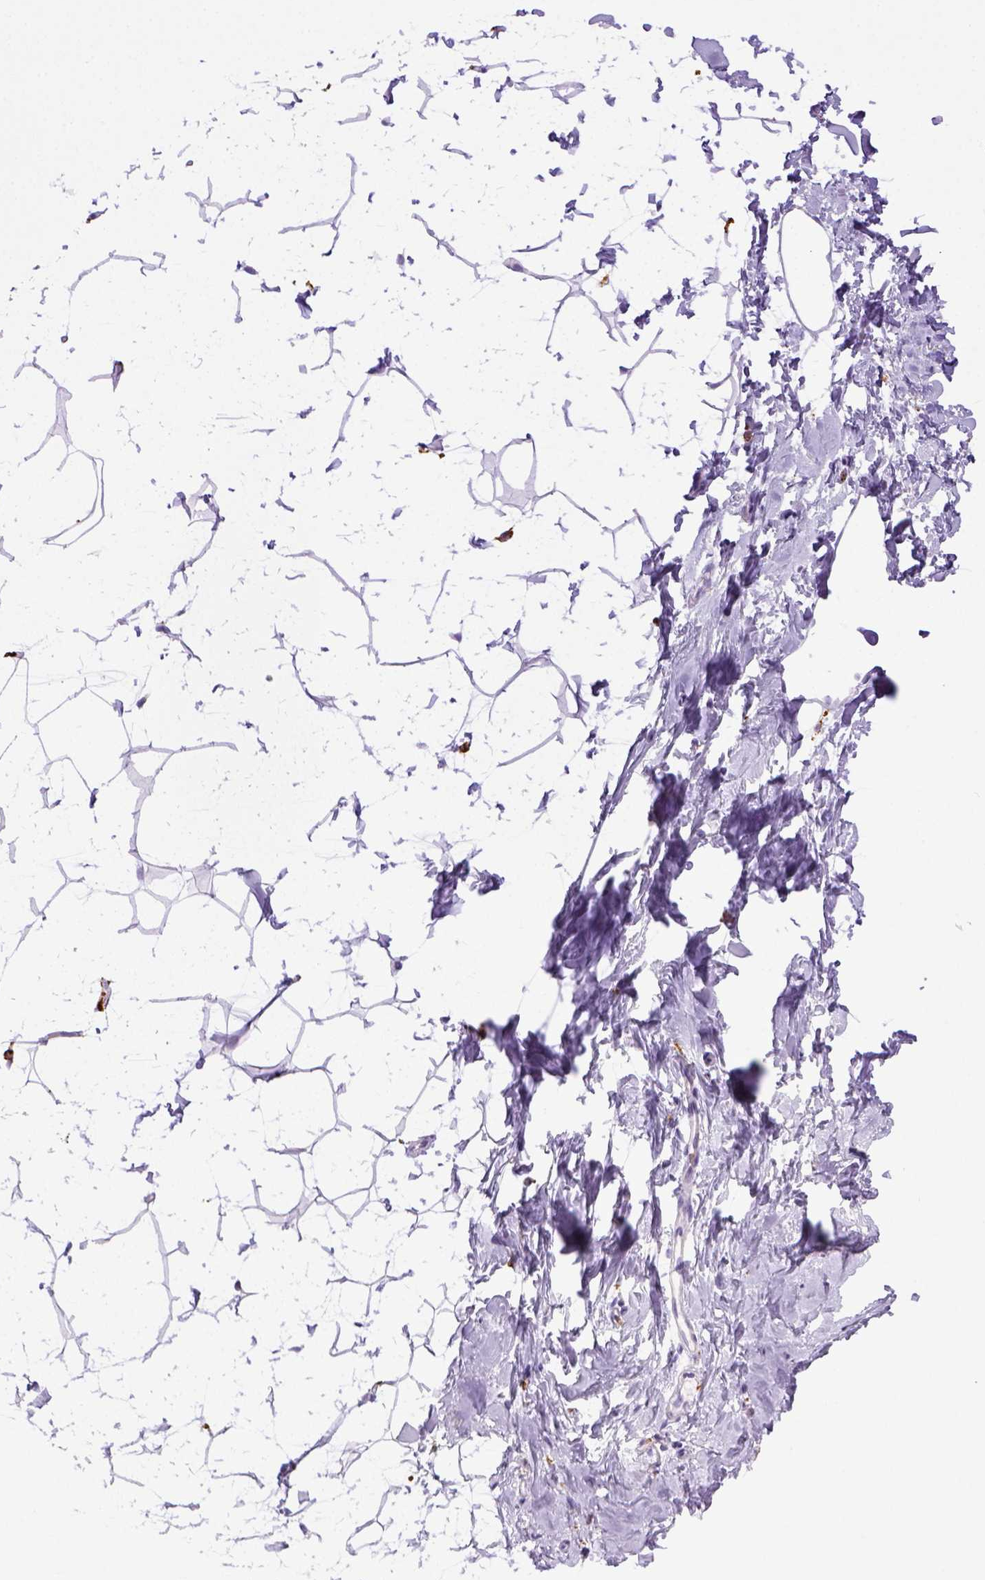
{"staining": {"intensity": "negative", "quantity": "none", "location": "none"}, "tissue": "breast", "cell_type": "Adipocytes", "image_type": "normal", "snomed": [{"axis": "morphology", "description": "Normal tissue, NOS"}, {"axis": "topography", "description": "Breast"}], "caption": "A photomicrograph of breast stained for a protein exhibits no brown staining in adipocytes.", "gene": "CD68", "patient": {"sex": "female", "age": 32}}